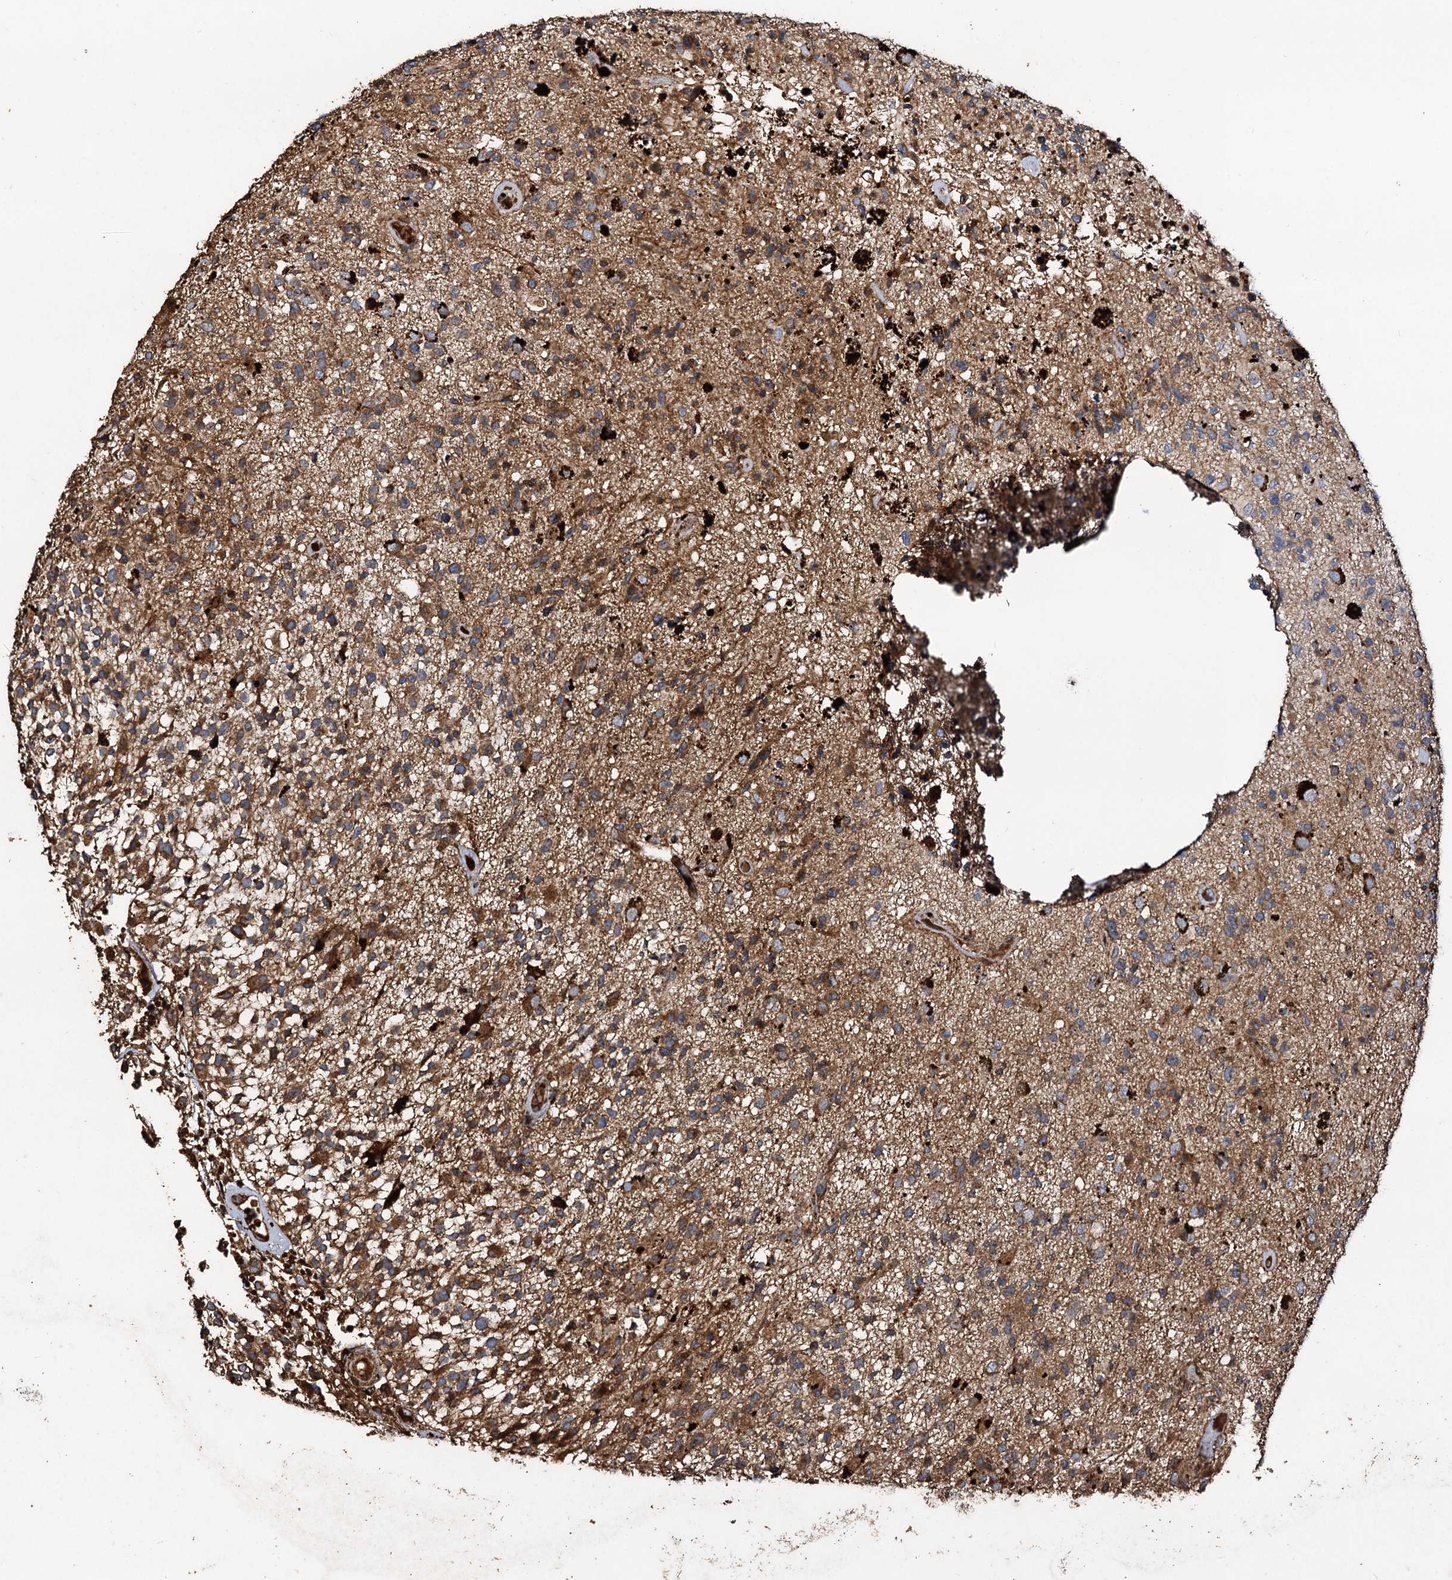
{"staining": {"intensity": "moderate", "quantity": "25%-75%", "location": "cytoplasmic/membranous"}, "tissue": "glioma", "cell_type": "Tumor cells", "image_type": "cancer", "snomed": [{"axis": "morphology", "description": "Glioma, malignant, High grade"}, {"axis": "morphology", "description": "Glioblastoma, NOS"}, {"axis": "topography", "description": "Brain"}], "caption": "DAB (3,3'-diaminobenzidine) immunohistochemical staining of glioma displays moderate cytoplasmic/membranous protein expression in about 25%-75% of tumor cells. (brown staining indicates protein expression, while blue staining denotes nuclei).", "gene": "NOTCH2NLA", "patient": {"sex": "male", "age": 60}}